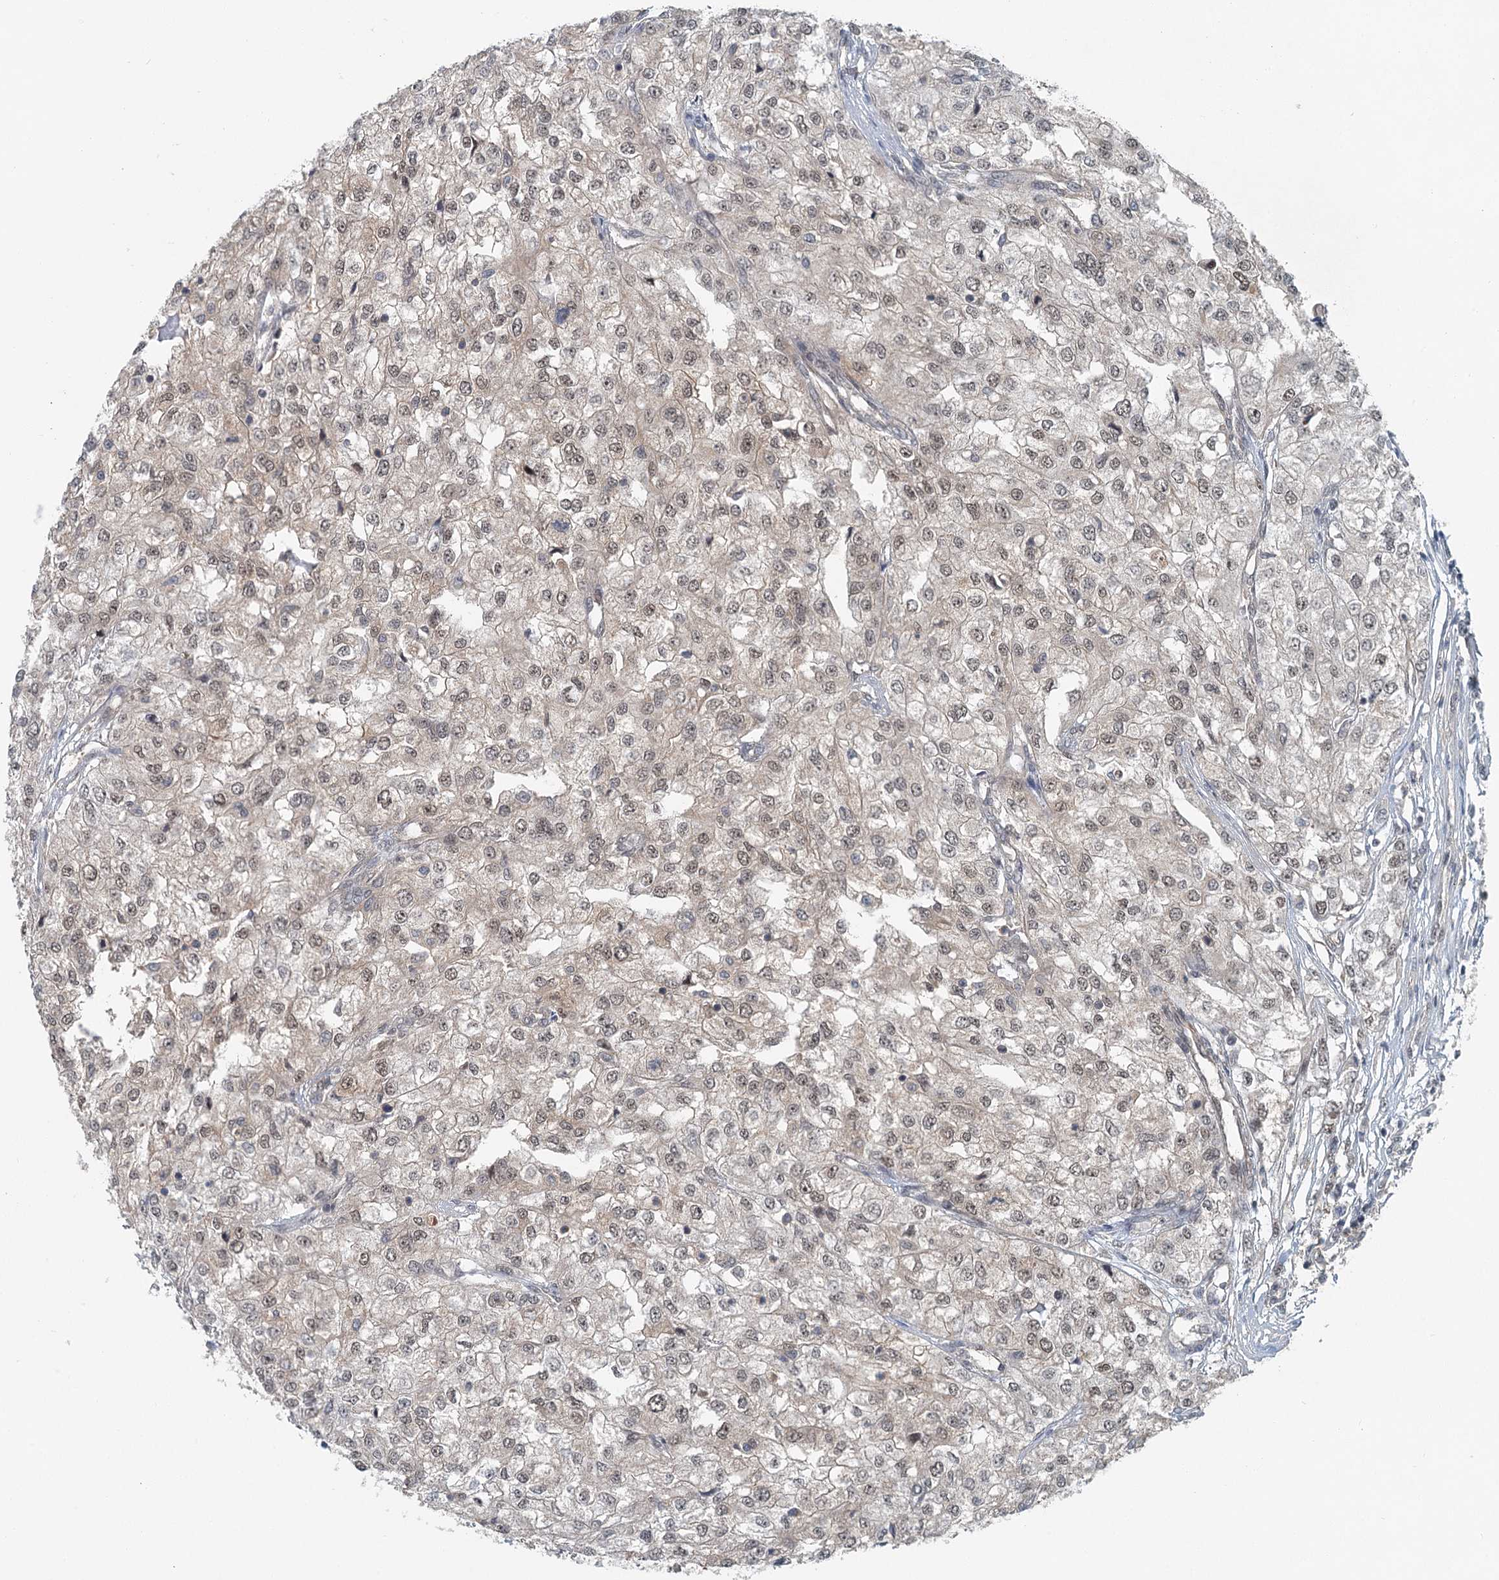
{"staining": {"intensity": "weak", "quantity": ">75%", "location": "nuclear"}, "tissue": "renal cancer", "cell_type": "Tumor cells", "image_type": "cancer", "snomed": [{"axis": "morphology", "description": "Adenocarcinoma, NOS"}, {"axis": "topography", "description": "Kidney"}], "caption": "Immunohistochemical staining of adenocarcinoma (renal) shows low levels of weak nuclear staining in approximately >75% of tumor cells.", "gene": "TAS2R42", "patient": {"sex": "female", "age": 54}}